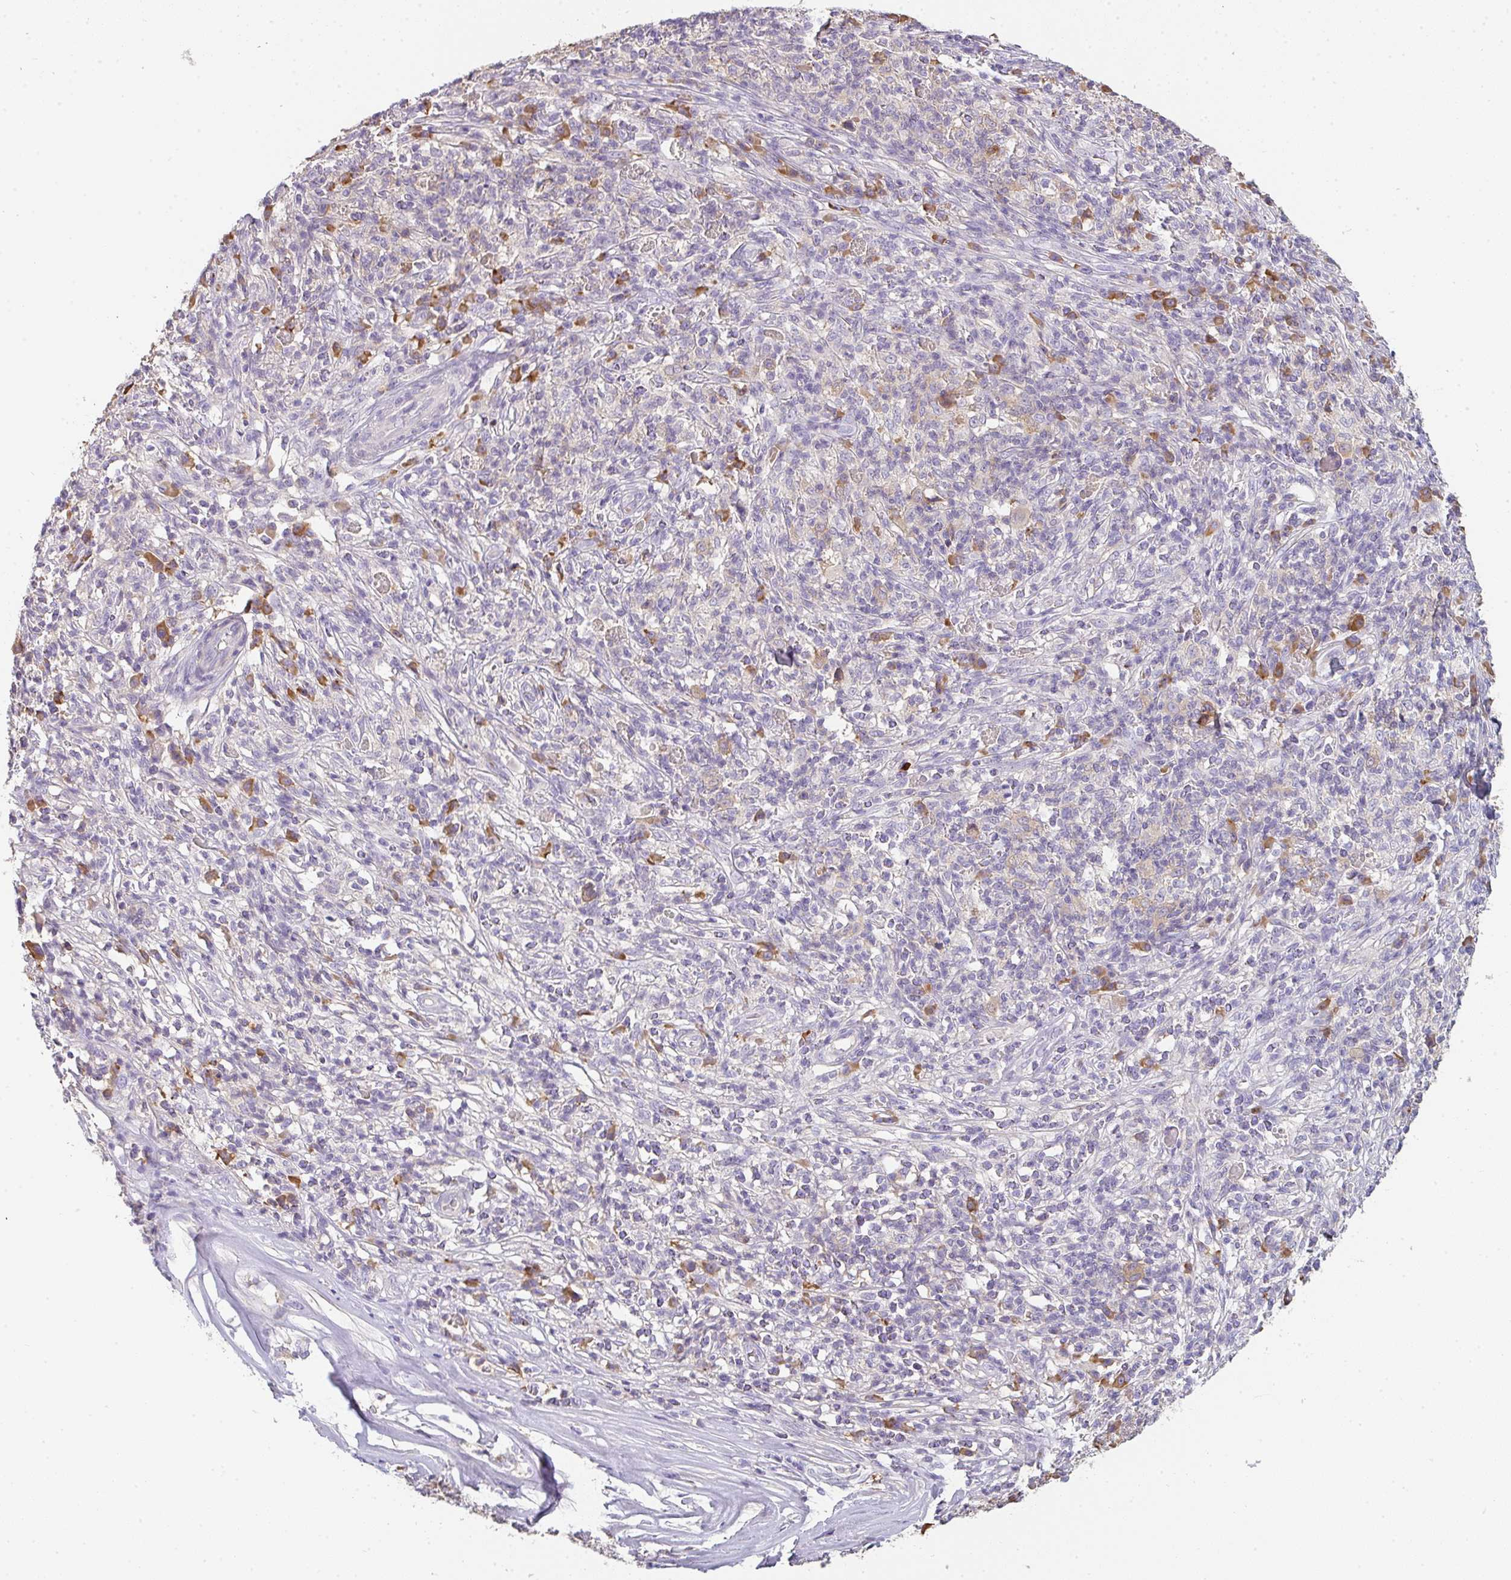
{"staining": {"intensity": "moderate", "quantity": "<25%", "location": "cytoplasmic/membranous"}, "tissue": "melanoma", "cell_type": "Tumor cells", "image_type": "cancer", "snomed": [{"axis": "morphology", "description": "Malignant melanoma, NOS"}, {"axis": "topography", "description": "Skin"}], "caption": "A brown stain shows moderate cytoplasmic/membranous expression of a protein in human malignant melanoma tumor cells.", "gene": "ZNF215", "patient": {"sex": "male", "age": 66}}